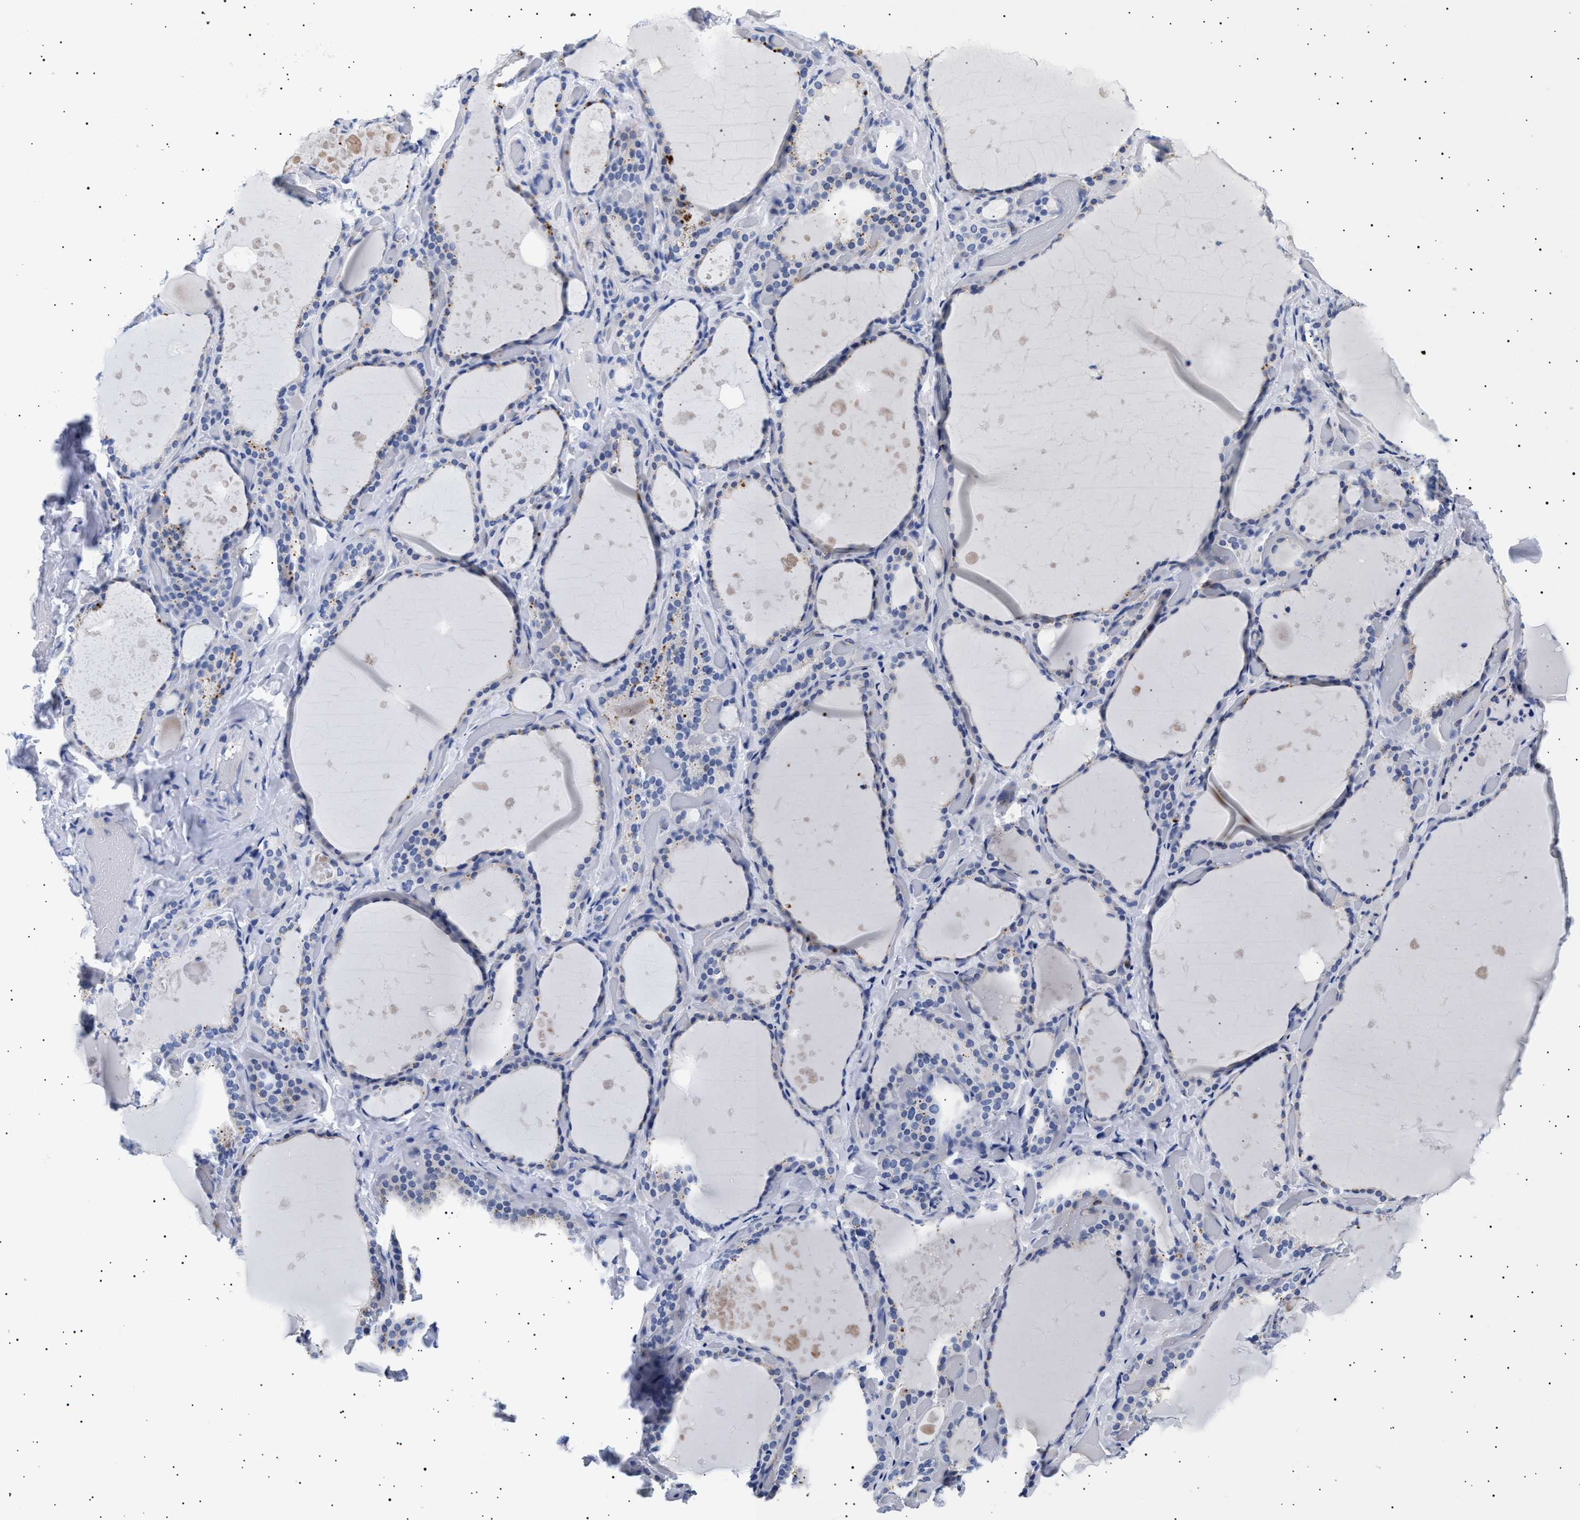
{"staining": {"intensity": "negative", "quantity": "none", "location": "none"}, "tissue": "thyroid gland", "cell_type": "Glandular cells", "image_type": "normal", "snomed": [{"axis": "morphology", "description": "Normal tissue, NOS"}, {"axis": "topography", "description": "Thyroid gland"}], "caption": "Immunohistochemistry (IHC) micrograph of unremarkable thyroid gland: thyroid gland stained with DAB (3,3'-diaminobenzidine) demonstrates no significant protein expression in glandular cells.", "gene": "HEMGN", "patient": {"sex": "female", "age": 44}}